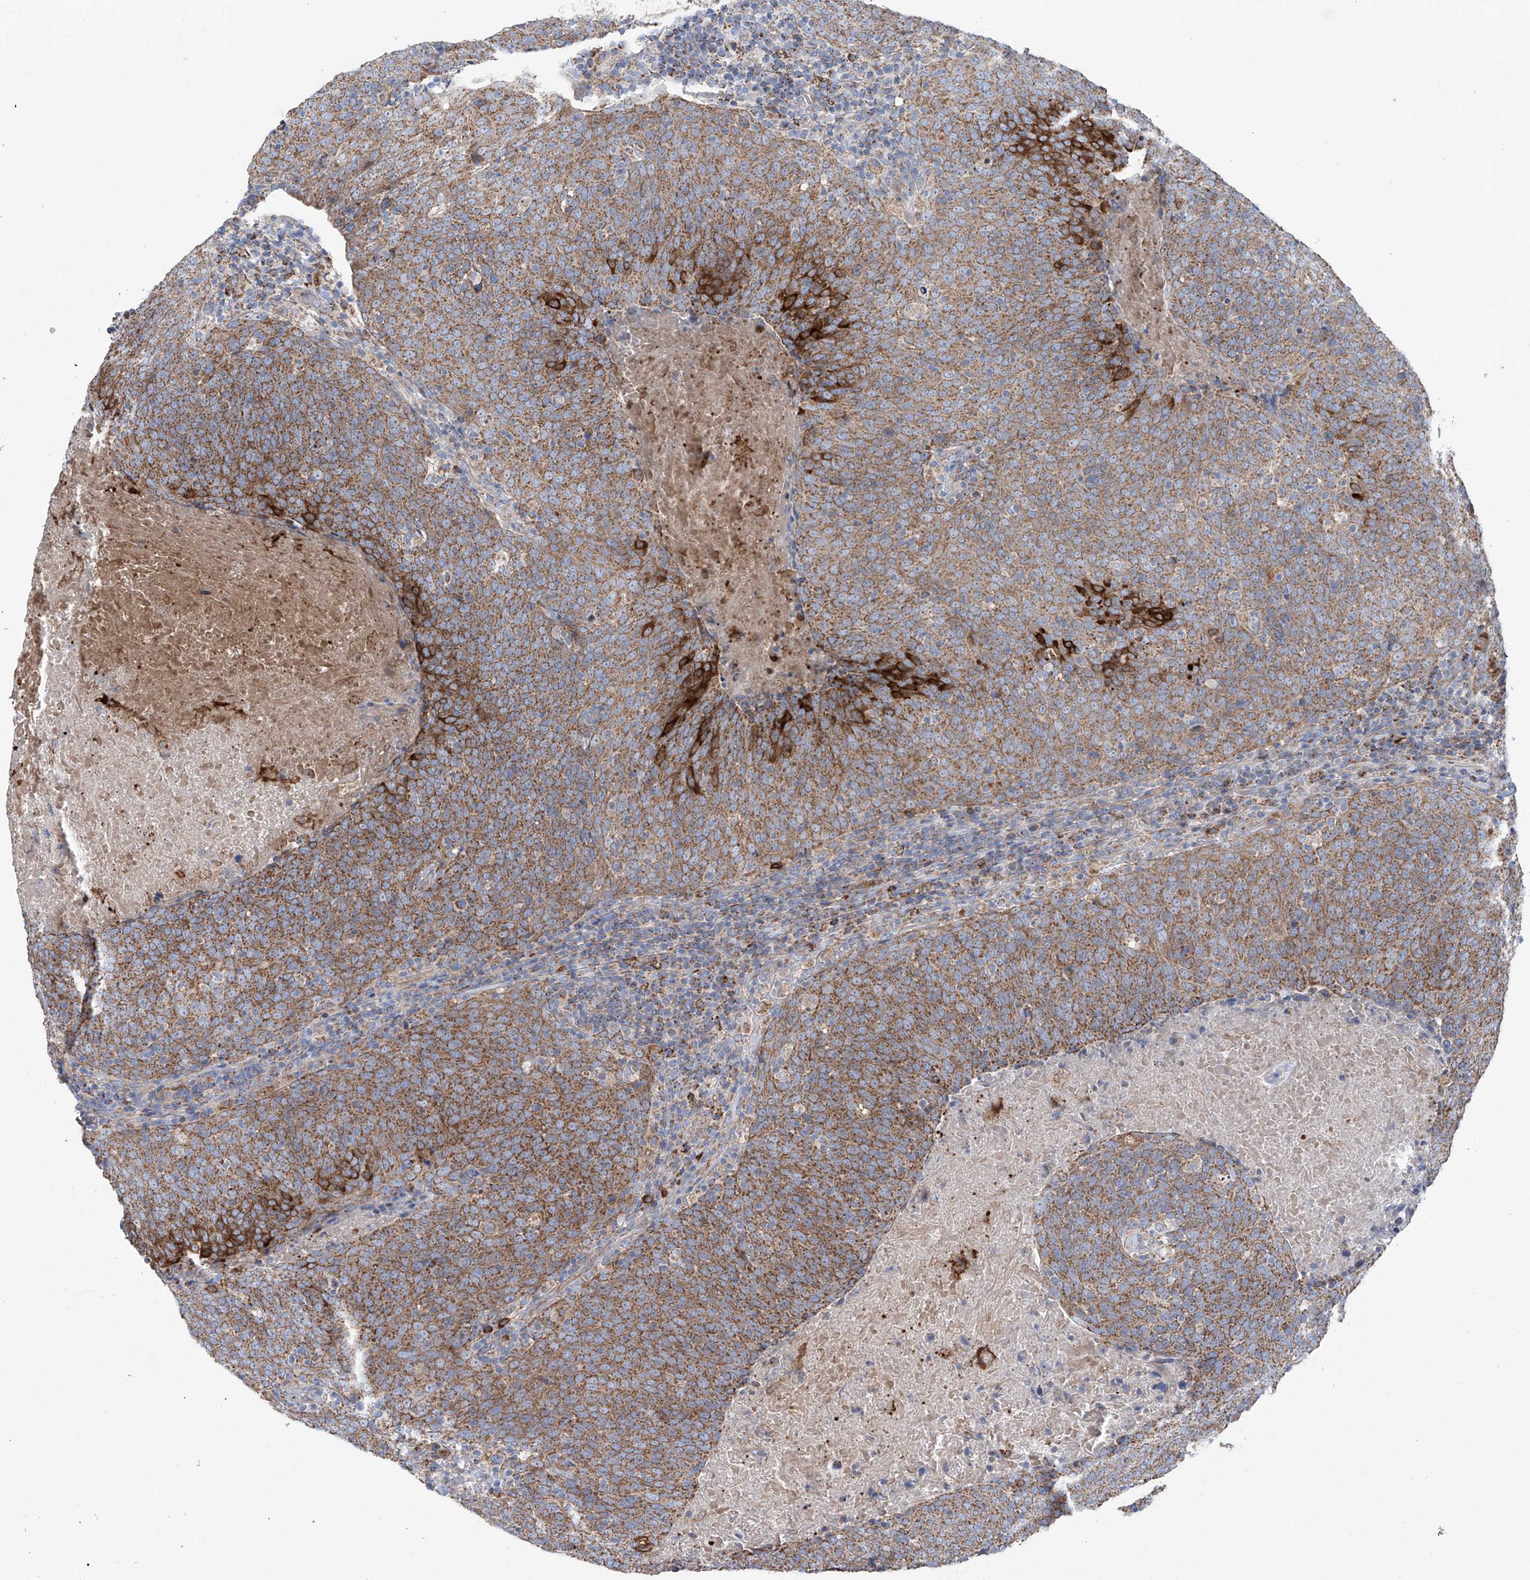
{"staining": {"intensity": "strong", "quantity": ">75%", "location": "cytoplasmic/membranous"}, "tissue": "head and neck cancer", "cell_type": "Tumor cells", "image_type": "cancer", "snomed": [{"axis": "morphology", "description": "Squamous cell carcinoma, NOS"}, {"axis": "morphology", "description": "Squamous cell carcinoma, metastatic, NOS"}, {"axis": "topography", "description": "Lymph node"}, {"axis": "topography", "description": "Head-Neck"}], "caption": "Tumor cells exhibit strong cytoplasmic/membranous staining in about >75% of cells in head and neck cancer (squamous cell carcinoma).", "gene": "ALDH6A1", "patient": {"sex": "male", "age": 62}}